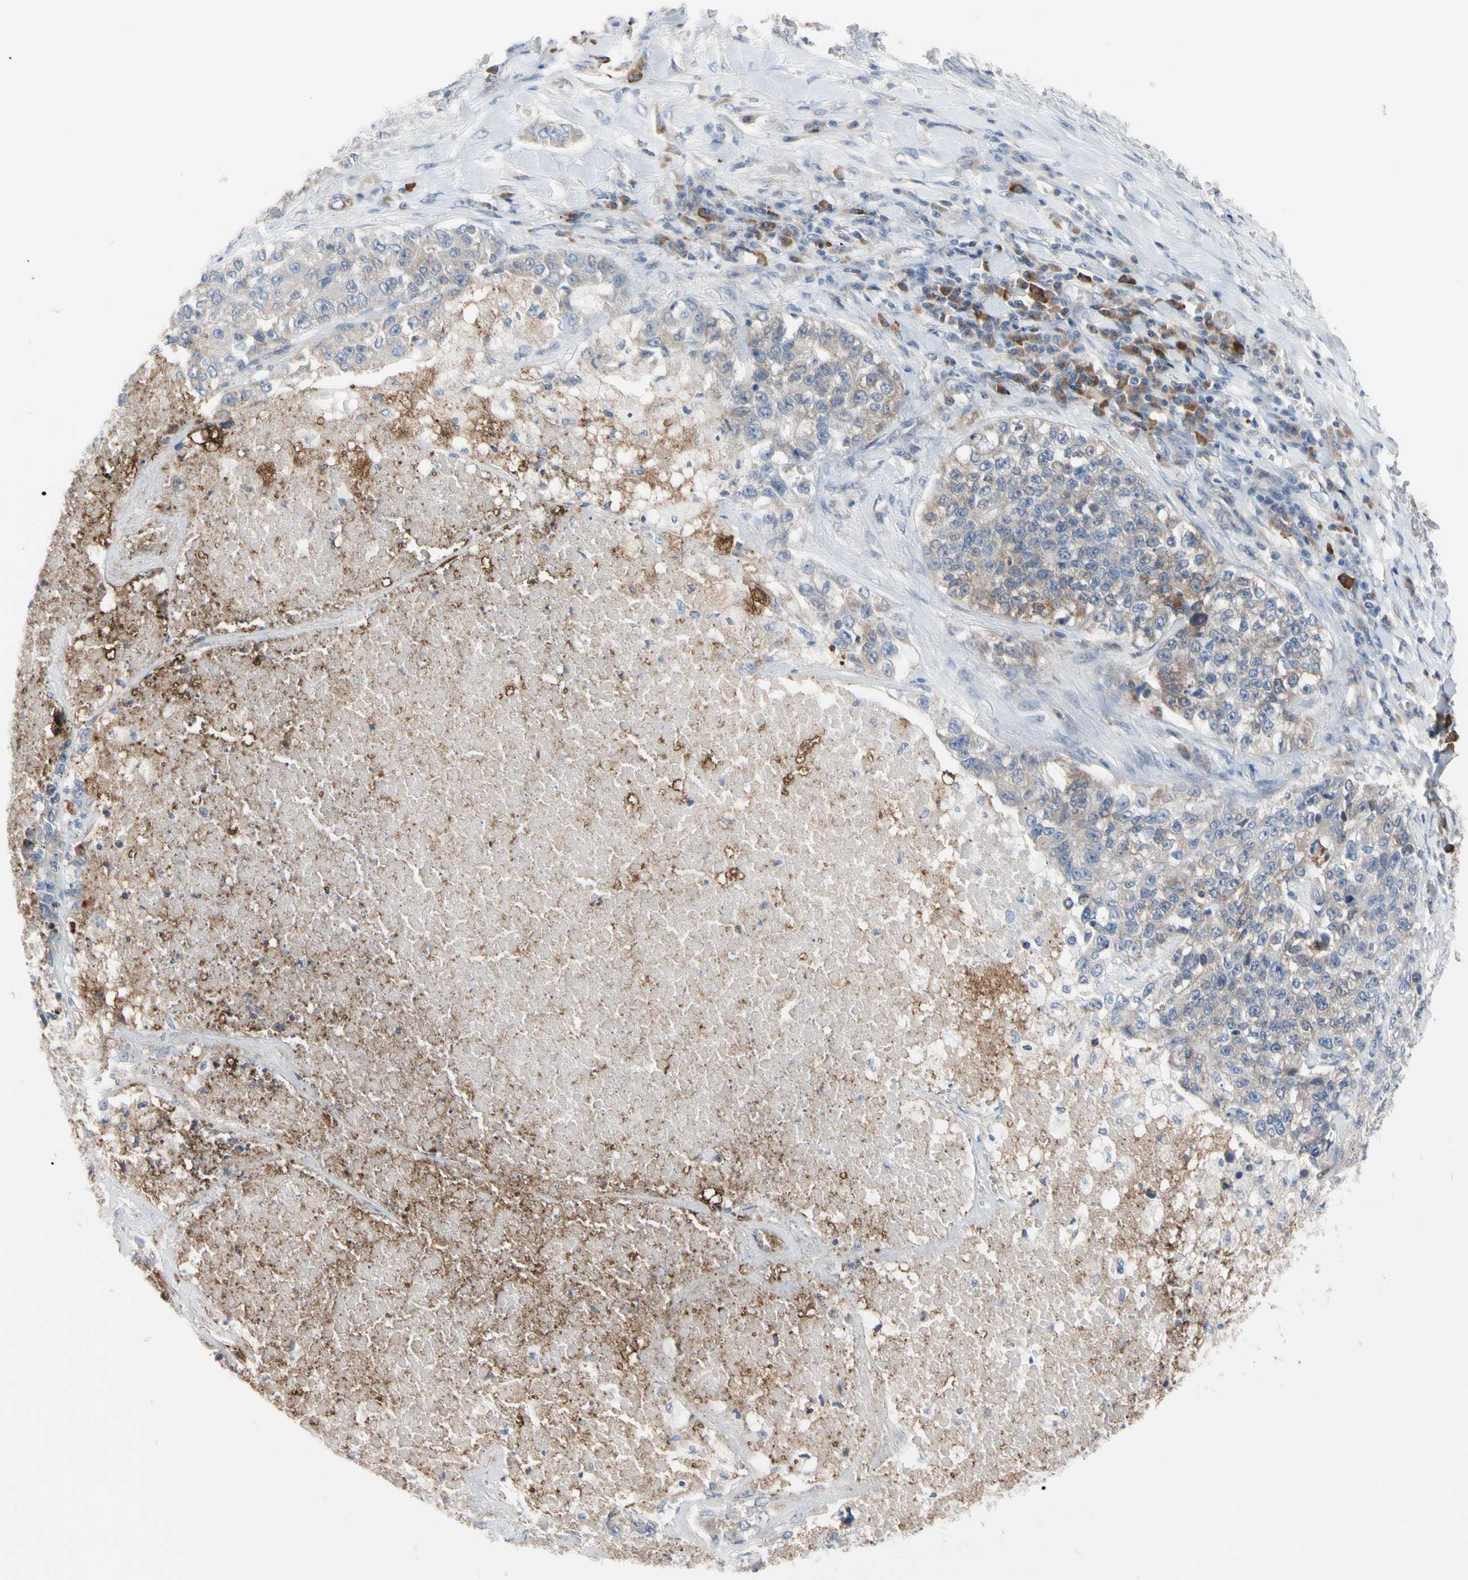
{"staining": {"intensity": "weak", "quantity": "<25%", "location": "cytoplasmic/membranous"}, "tissue": "lung cancer", "cell_type": "Tumor cells", "image_type": "cancer", "snomed": [{"axis": "morphology", "description": "Adenocarcinoma, NOS"}, {"axis": "topography", "description": "Lung"}], "caption": "Immunohistochemistry (IHC) image of human lung adenocarcinoma stained for a protein (brown), which displays no expression in tumor cells.", "gene": "MCL1", "patient": {"sex": "male", "age": 49}}